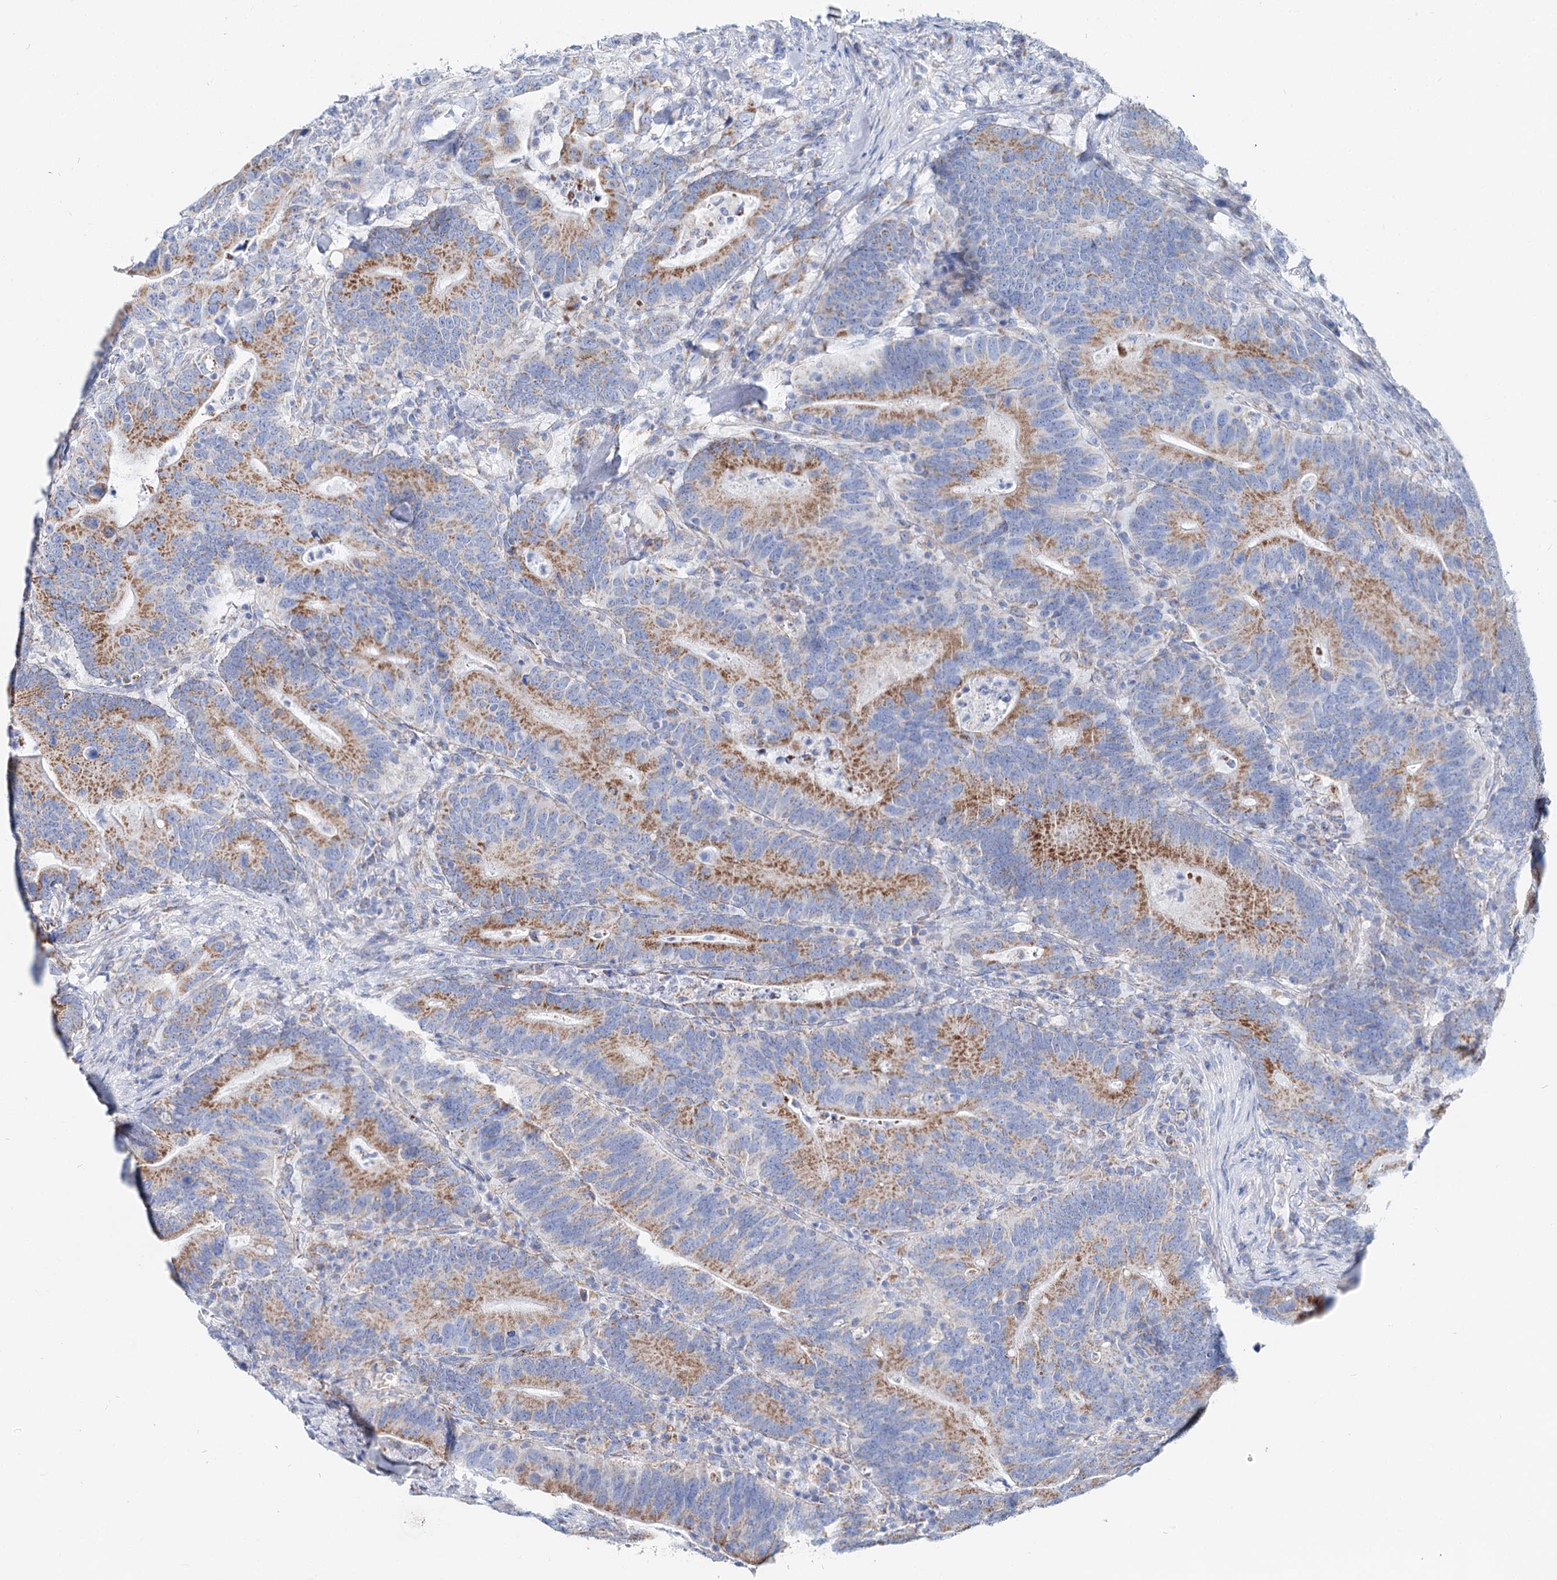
{"staining": {"intensity": "moderate", "quantity": "25%-75%", "location": "cytoplasmic/membranous"}, "tissue": "colorectal cancer", "cell_type": "Tumor cells", "image_type": "cancer", "snomed": [{"axis": "morphology", "description": "Adenocarcinoma, NOS"}, {"axis": "topography", "description": "Colon"}], "caption": "About 25%-75% of tumor cells in adenocarcinoma (colorectal) demonstrate moderate cytoplasmic/membranous protein positivity as visualized by brown immunohistochemical staining.", "gene": "MCCC2", "patient": {"sex": "female", "age": 66}}